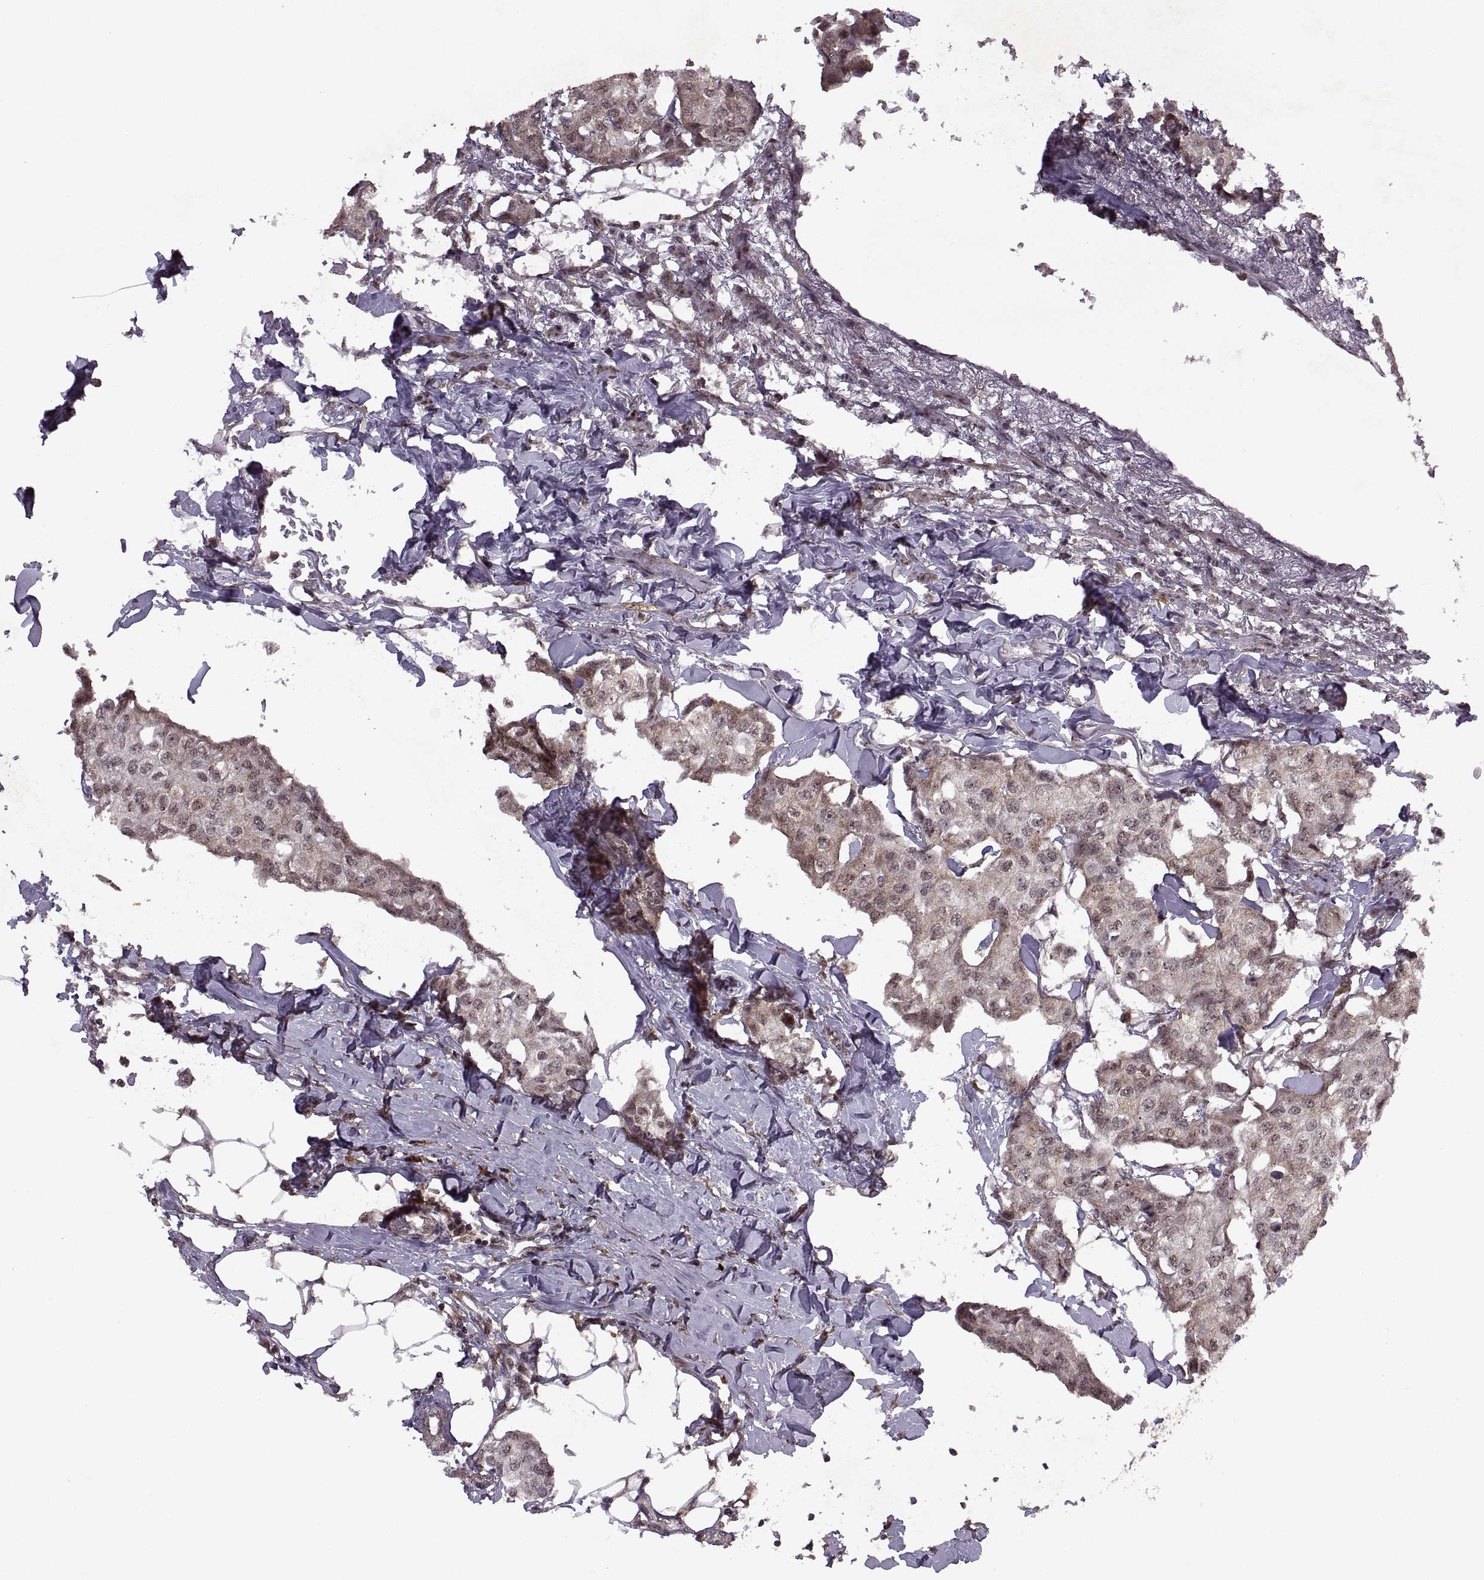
{"staining": {"intensity": "weak", "quantity": "<25%", "location": "cytoplasmic/membranous"}, "tissue": "breast cancer", "cell_type": "Tumor cells", "image_type": "cancer", "snomed": [{"axis": "morphology", "description": "Duct carcinoma"}, {"axis": "topography", "description": "Breast"}], "caption": "High magnification brightfield microscopy of intraductal carcinoma (breast) stained with DAB (3,3'-diaminobenzidine) (brown) and counterstained with hematoxylin (blue): tumor cells show no significant staining.", "gene": "PTOV1", "patient": {"sex": "female", "age": 80}}